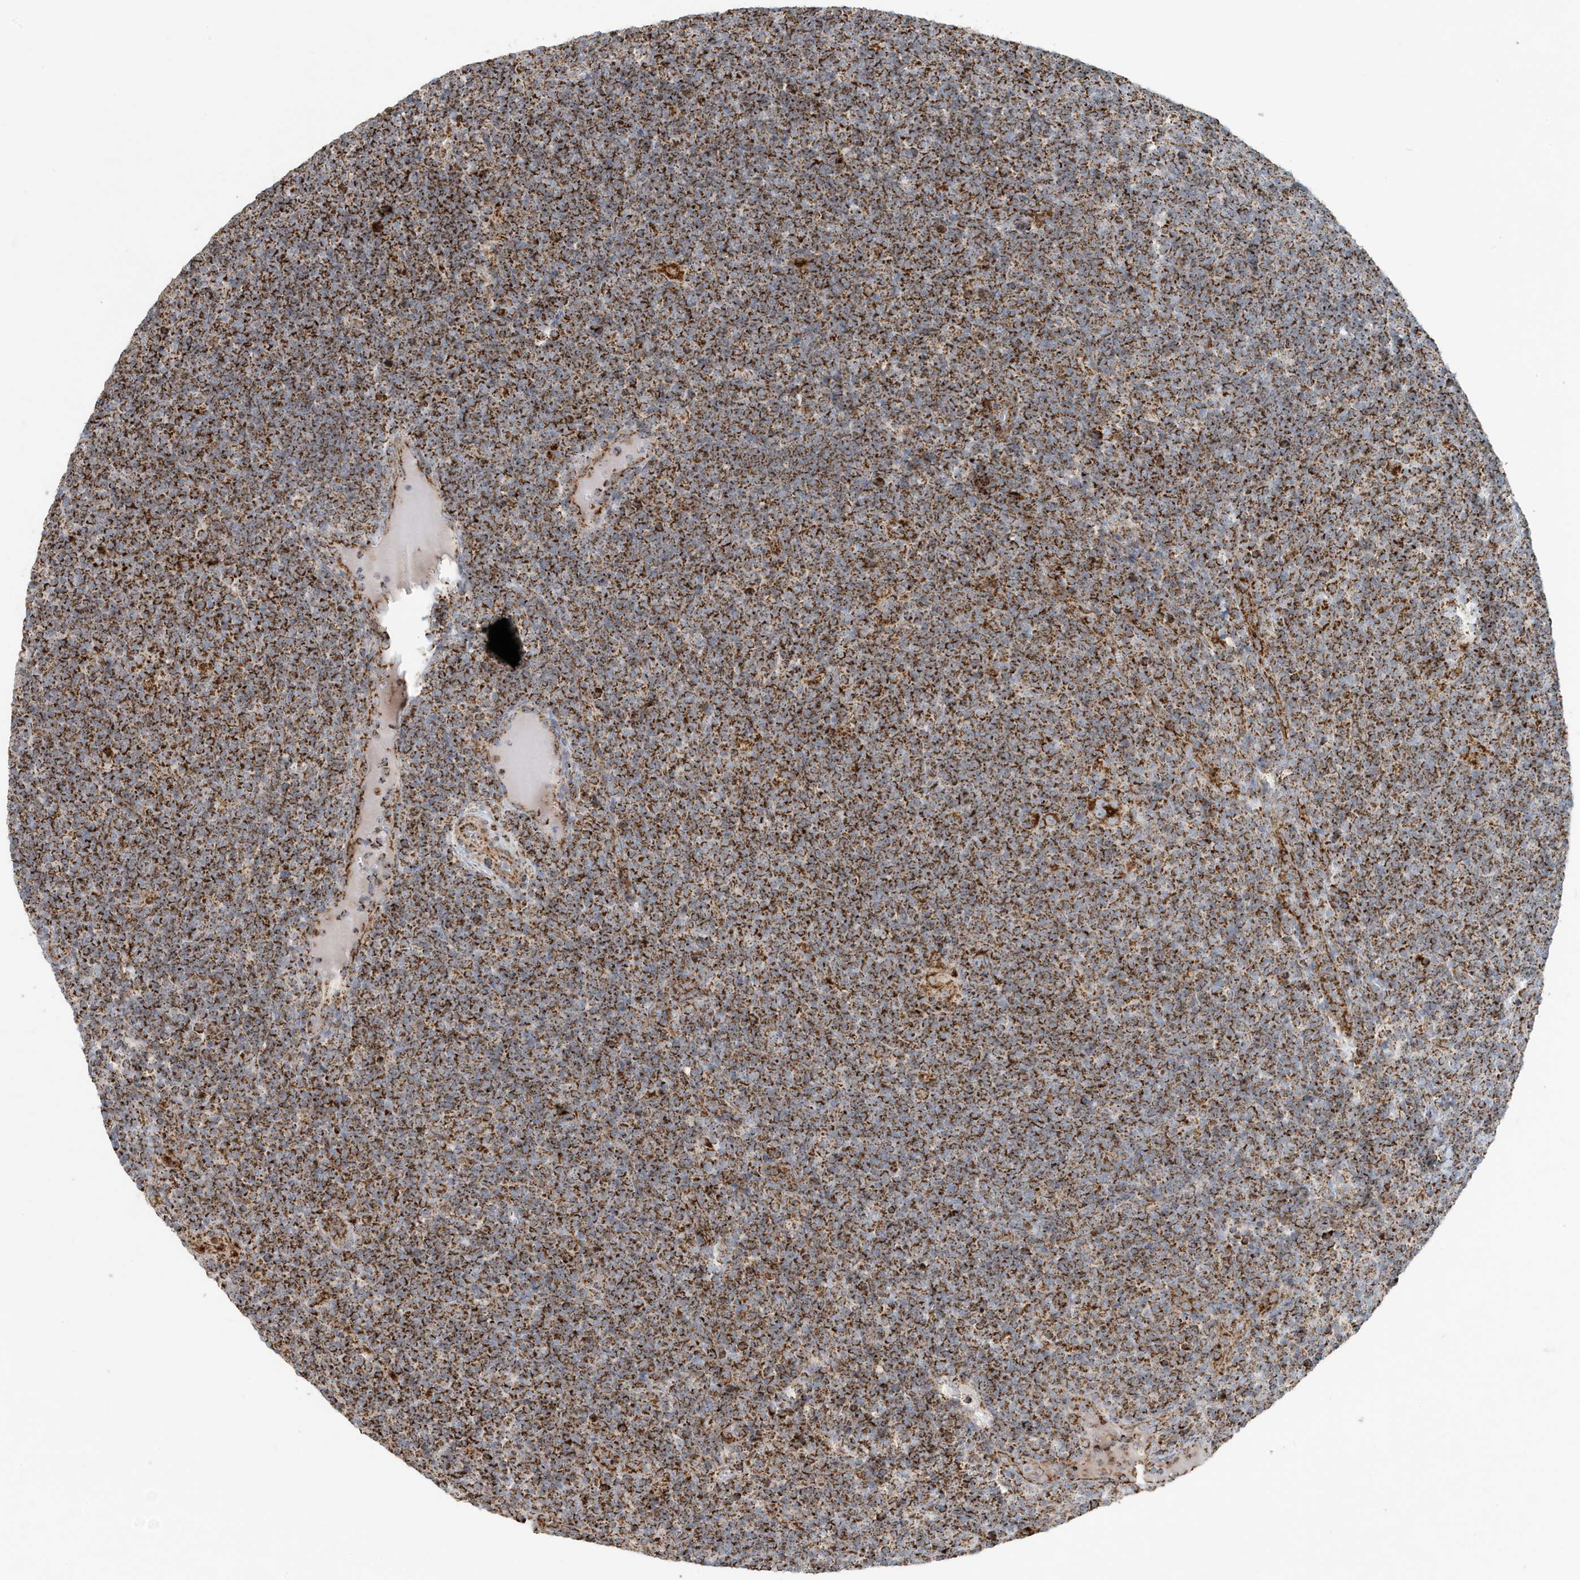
{"staining": {"intensity": "strong", "quantity": ">75%", "location": "cytoplasmic/membranous"}, "tissue": "lymphoma", "cell_type": "Tumor cells", "image_type": "cancer", "snomed": [{"axis": "morphology", "description": "Hodgkin's disease, NOS"}, {"axis": "topography", "description": "Lymph node"}], "caption": "High-power microscopy captured an immunohistochemistry photomicrograph of Hodgkin's disease, revealing strong cytoplasmic/membranous staining in about >75% of tumor cells.", "gene": "MAN1A1", "patient": {"sex": "female", "age": 57}}